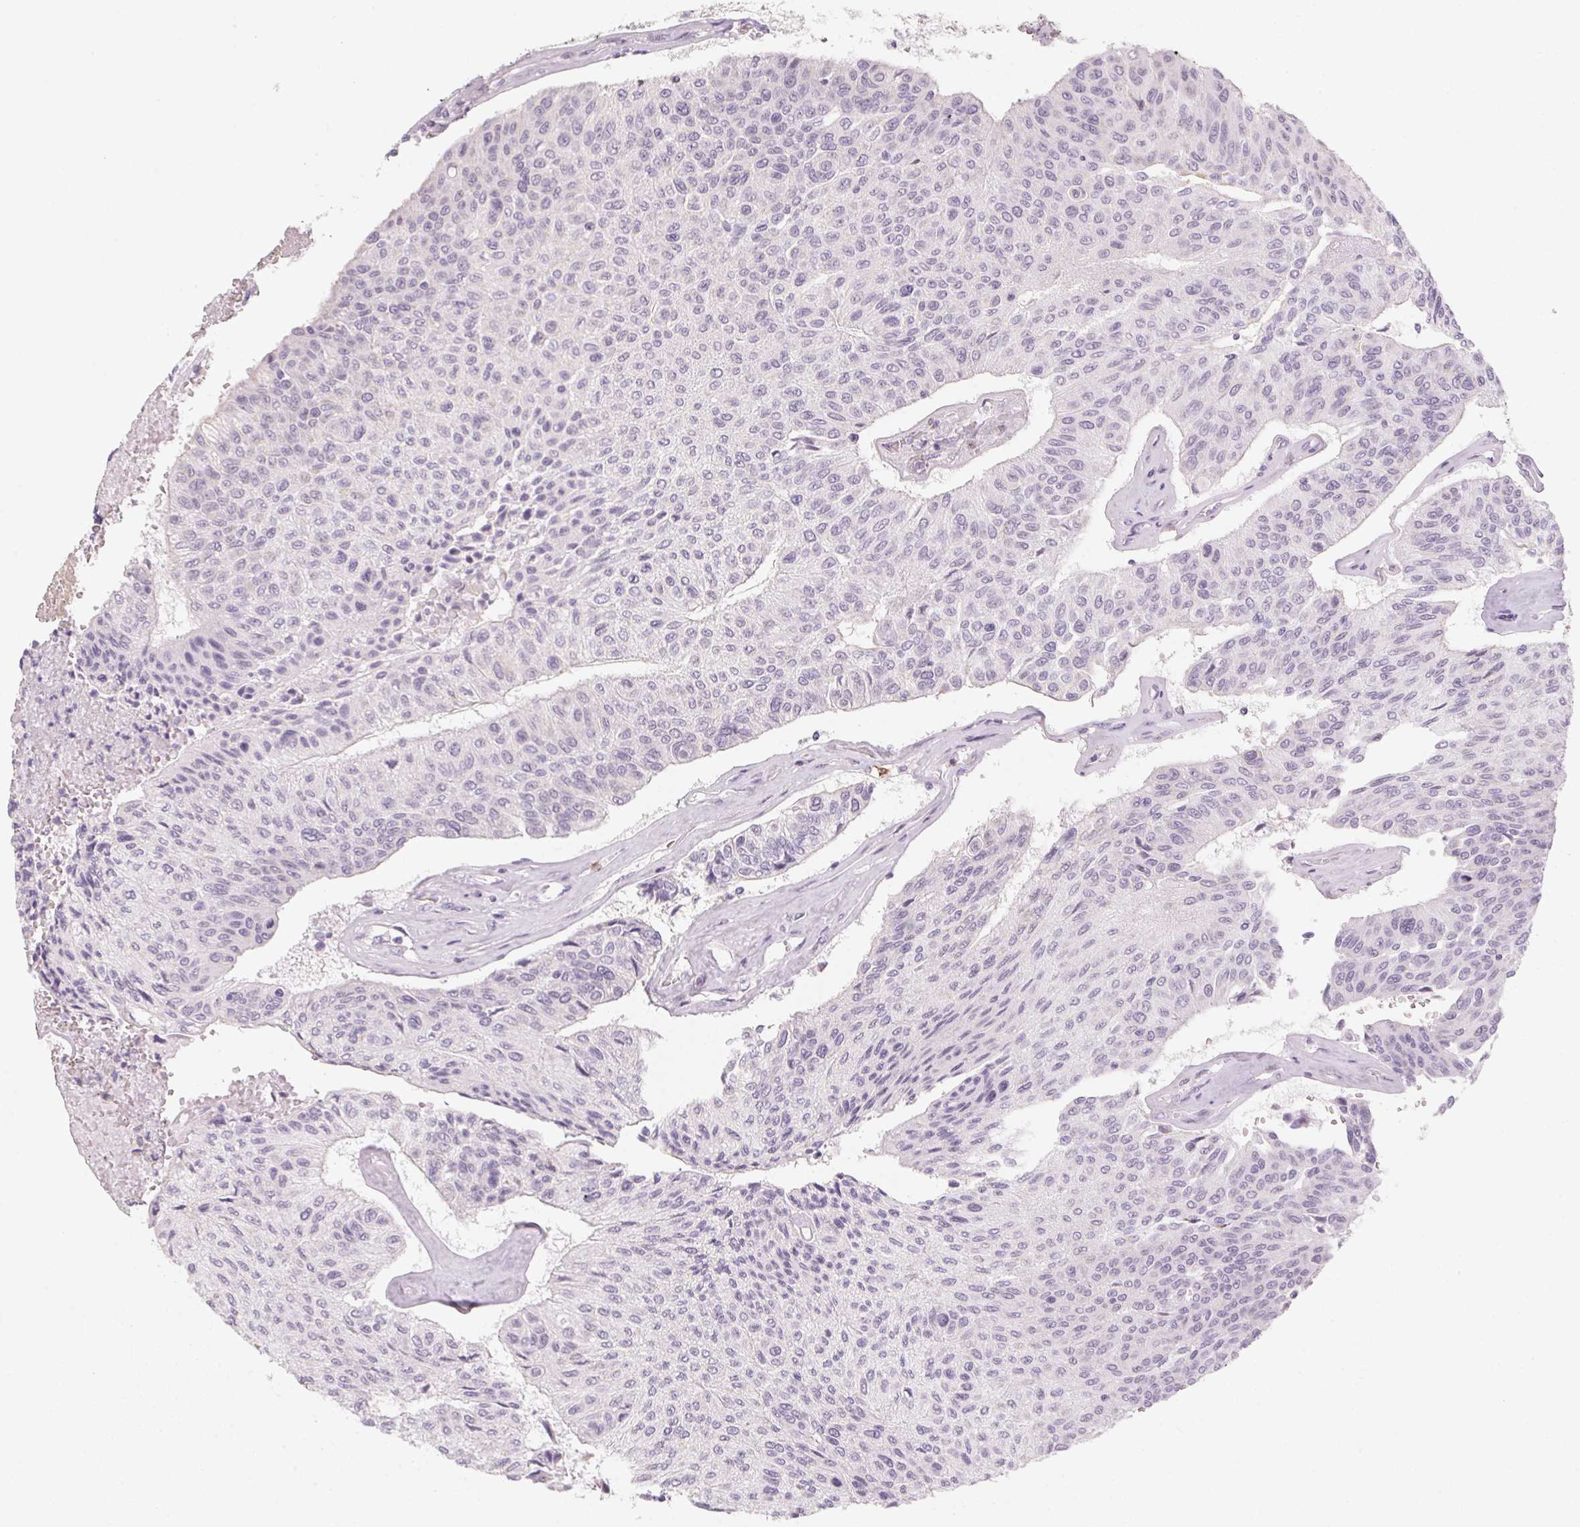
{"staining": {"intensity": "negative", "quantity": "none", "location": "none"}, "tissue": "urothelial cancer", "cell_type": "Tumor cells", "image_type": "cancer", "snomed": [{"axis": "morphology", "description": "Urothelial carcinoma, High grade"}, {"axis": "topography", "description": "Urinary bladder"}], "caption": "Tumor cells are negative for brown protein staining in high-grade urothelial carcinoma. (DAB immunohistochemistry with hematoxylin counter stain).", "gene": "PRPH", "patient": {"sex": "male", "age": 66}}